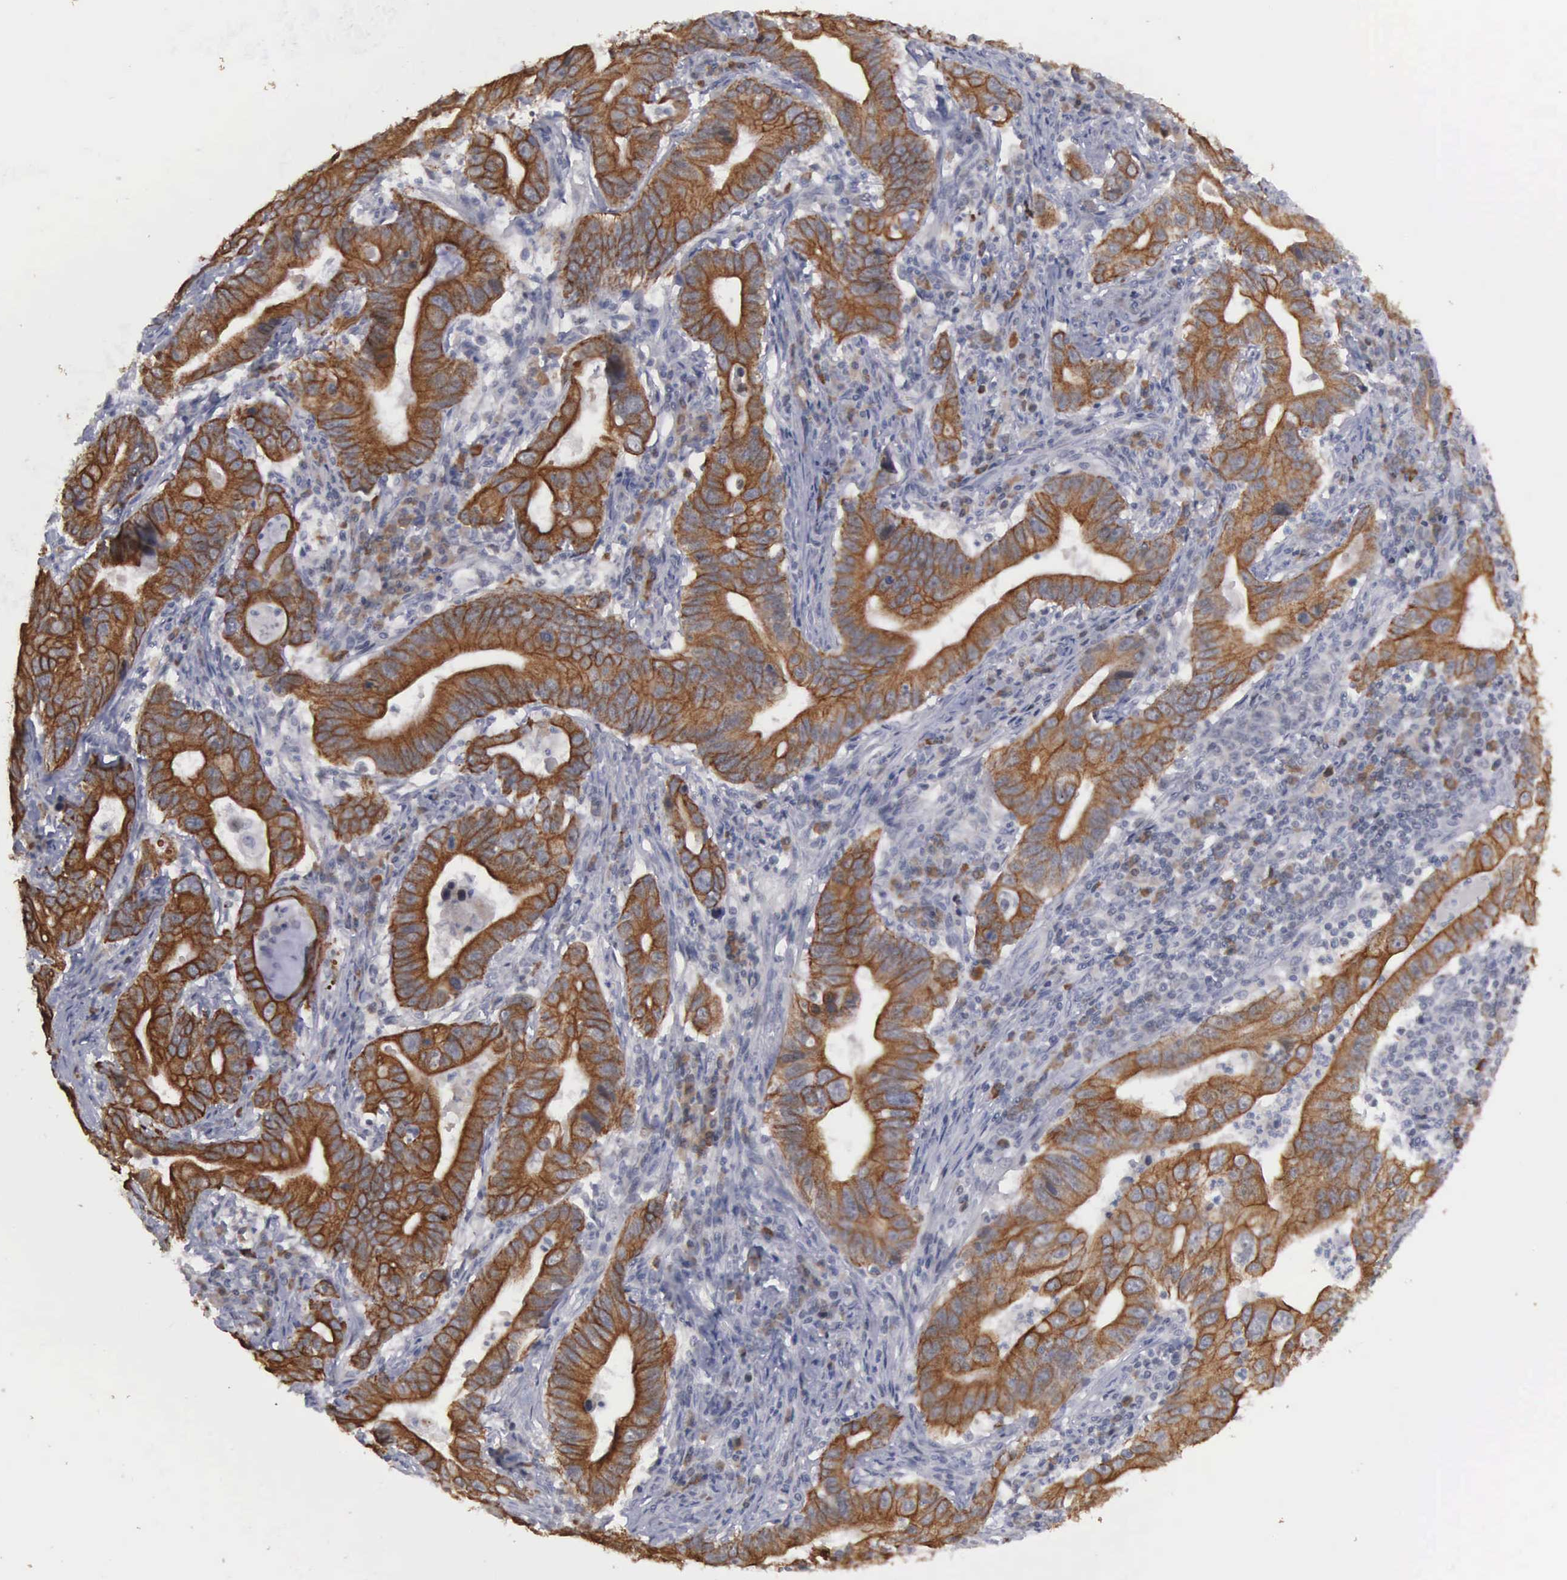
{"staining": {"intensity": "strong", "quantity": ">75%", "location": "cytoplasmic/membranous"}, "tissue": "stomach cancer", "cell_type": "Tumor cells", "image_type": "cancer", "snomed": [{"axis": "morphology", "description": "Adenocarcinoma, NOS"}, {"axis": "topography", "description": "Stomach, upper"}], "caption": "This image displays immunohistochemistry (IHC) staining of human stomach adenocarcinoma, with high strong cytoplasmic/membranous positivity in about >75% of tumor cells.", "gene": "WDR89", "patient": {"sex": "male", "age": 63}}